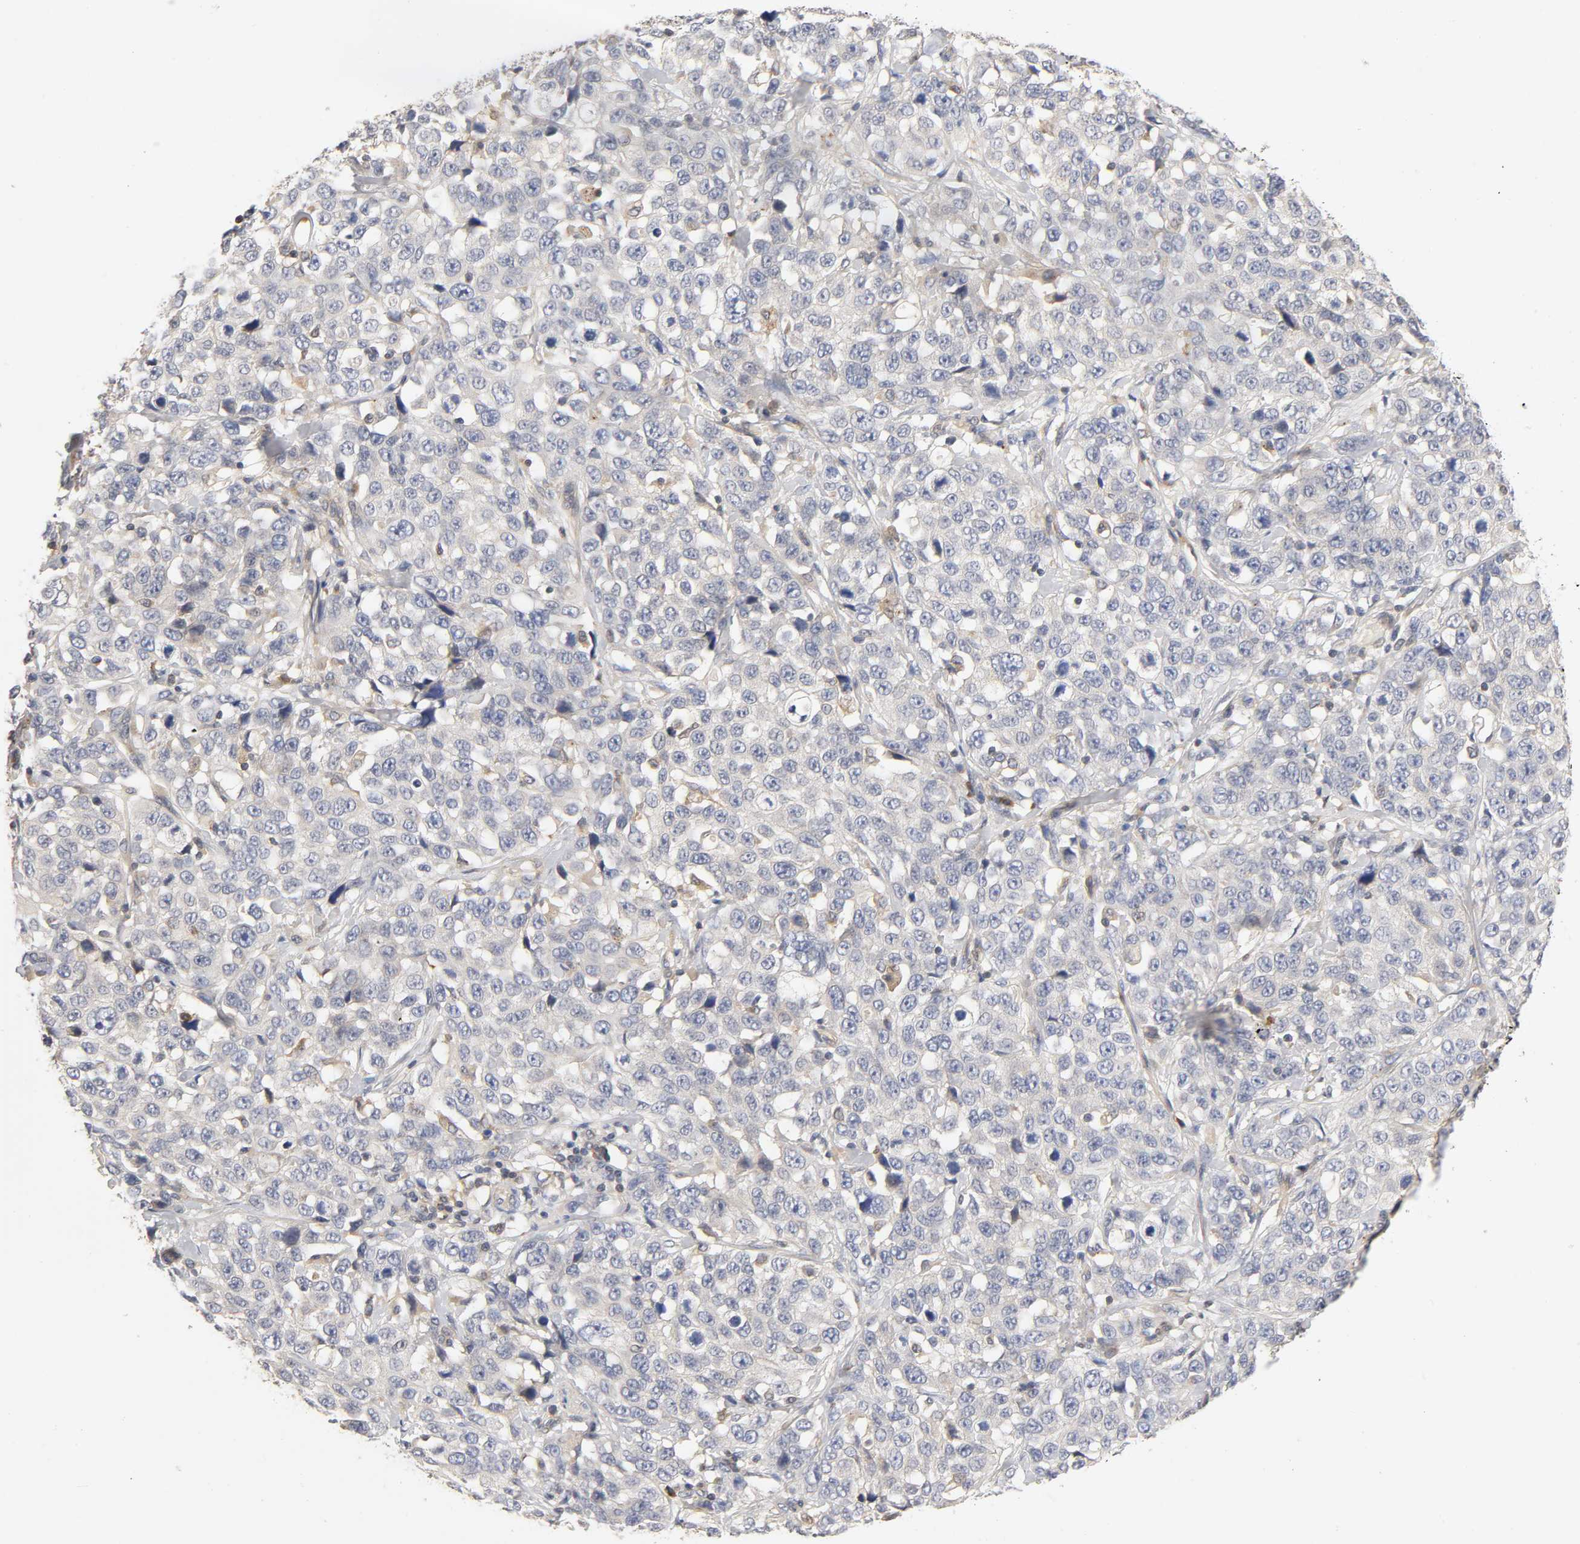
{"staining": {"intensity": "negative", "quantity": "none", "location": "none"}, "tissue": "stomach cancer", "cell_type": "Tumor cells", "image_type": "cancer", "snomed": [{"axis": "morphology", "description": "Normal tissue, NOS"}, {"axis": "morphology", "description": "Adenocarcinoma, NOS"}, {"axis": "topography", "description": "Stomach"}], "caption": "A high-resolution histopathology image shows IHC staining of stomach cancer (adenocarcinoma), which displays no significant expression in tumor cells.", "gene": "RHOA", "patient": {"sex": "male", "age": 48}}